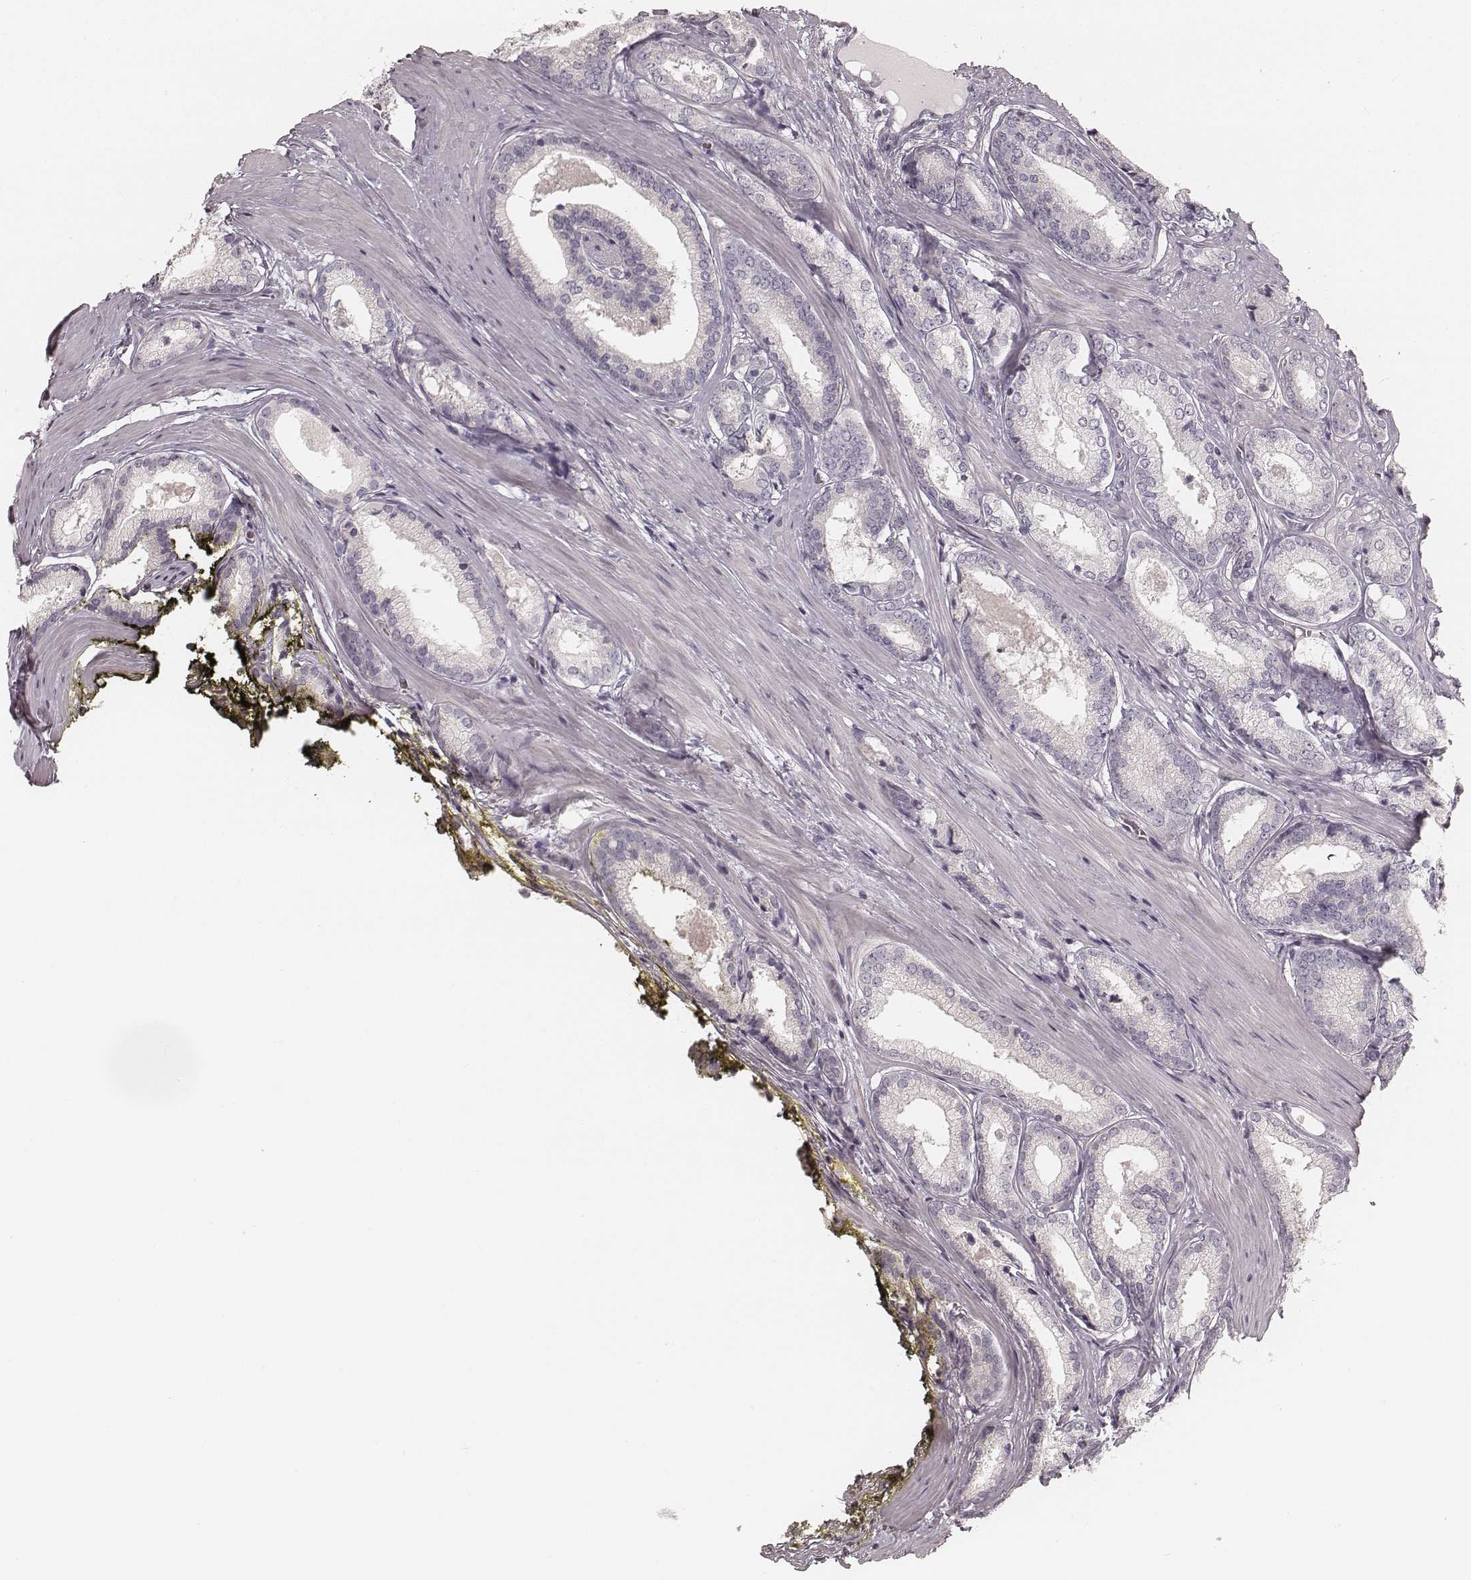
{"staining": {"intensity": "negative", "quantity": "none", "location": "none"}, "tissue": "prostate cancer", "cell_type": "Tumor cells", "image_type": "cancer", "snomed": [{"axis": "morphology", "description": "Adenocarcinoma, Low grade"}, {"axis": "topography", "description": "Prostate"}], "caption": "Adenocarcinoma (low-grade) (prostate) was stained to show a protein in brown. There is no significant staining in tumor cells.", "gene": "FMNL2", "patient": {"sex": "male", "age": 56}}